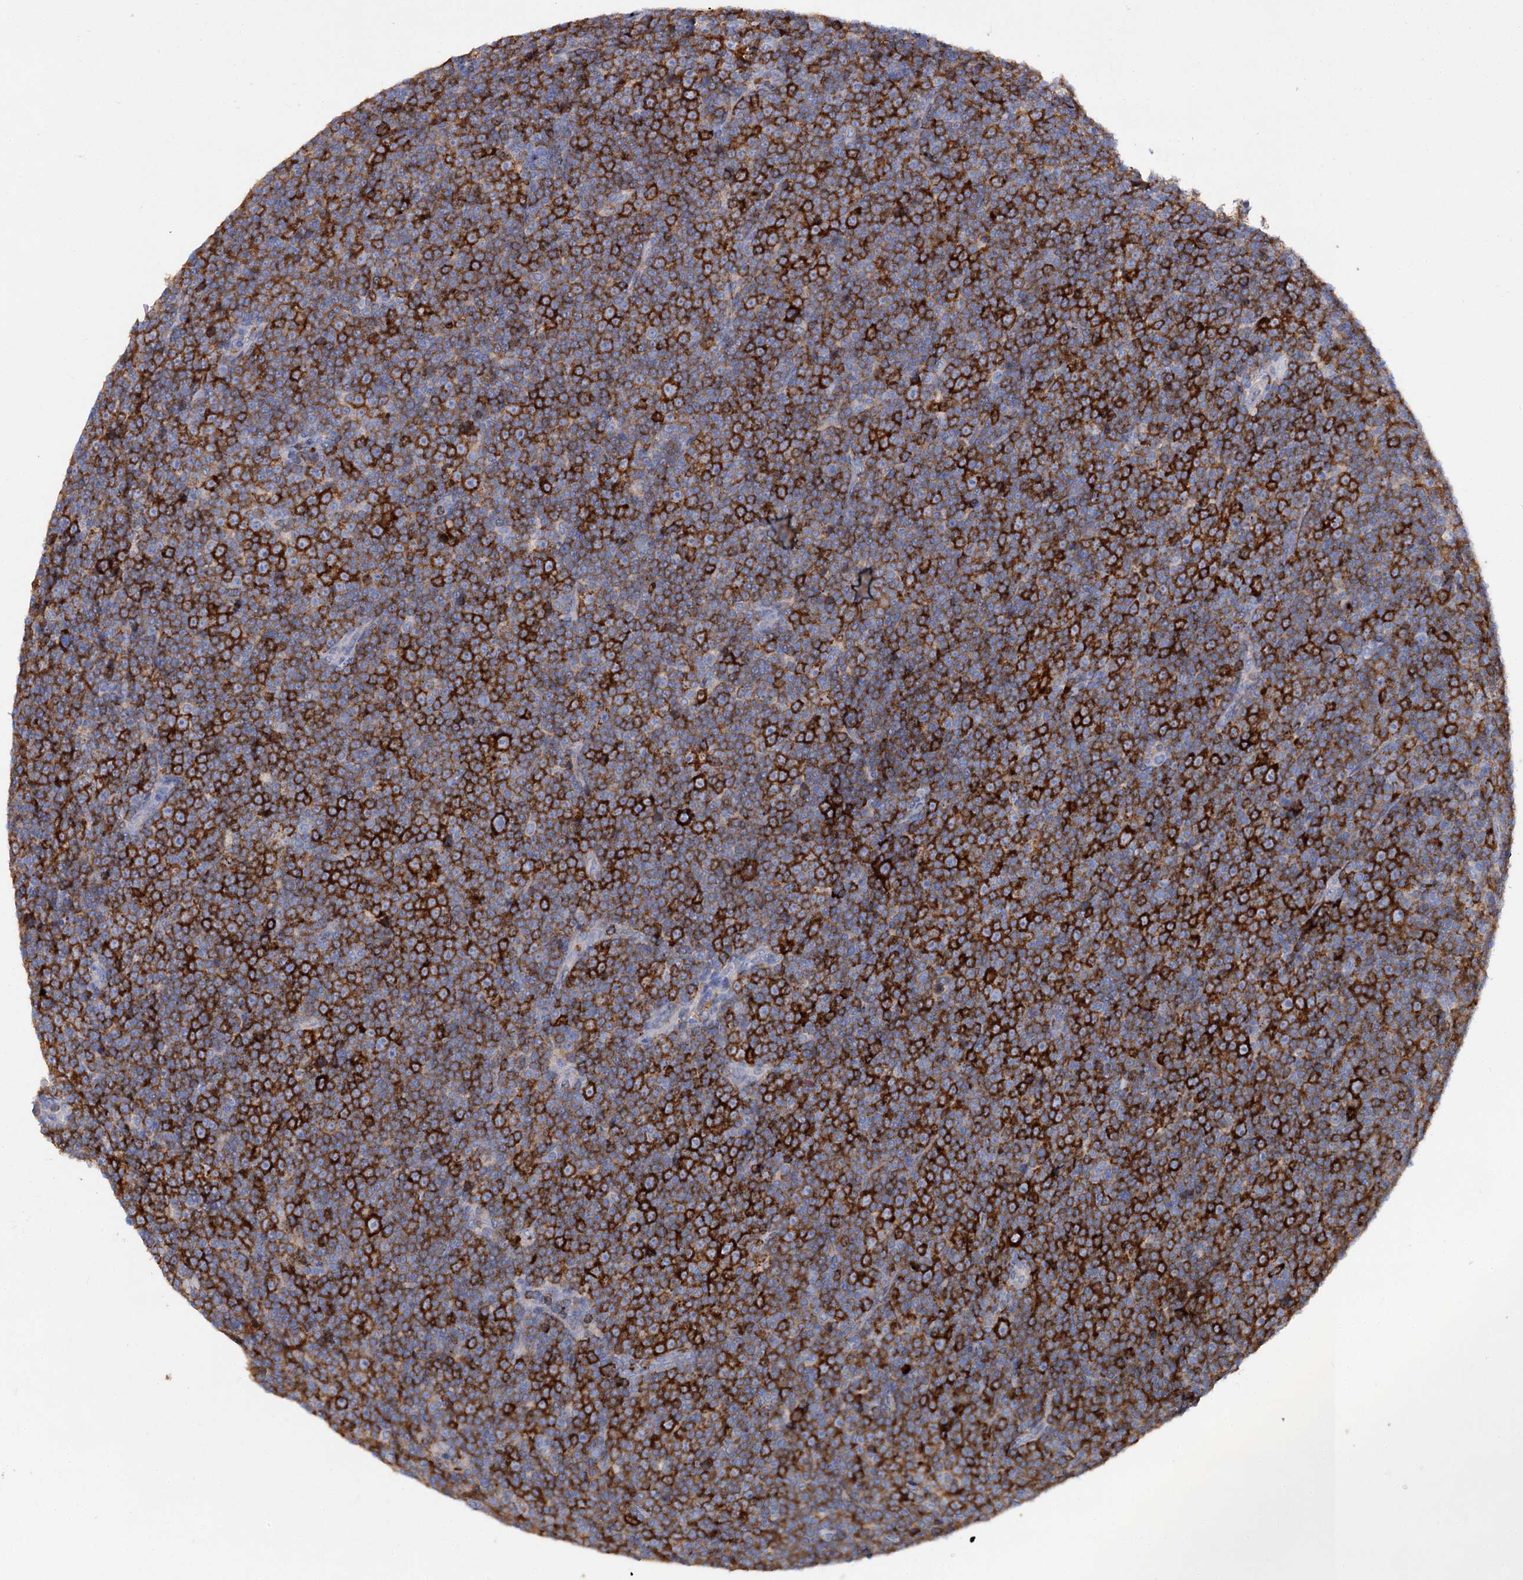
{"staining": {"intensity": "strong", "quantity": ">75%", "location": "cytoplasmic/membranous"}, "tissue": "lymphoma", "cell_type": "Tumor cells", "image_type": "cancer", "snomed": [{"axis": "morphology", "description": "Malignant lymphoma, non-Hodgkin's type, Low grade"}, {"axis": "topography", "description": "Lymph node"}], "caption": "This histopathology image shows immunohistochemistry (IHC) staining of malignant lymphoma, non-Hodgkin's type (low-grade), with high strong cytoplasmic/membranous positivity in approximately >75% of tumor cells.", "gene": "HVCN1", "patient": {"sex": "female", "age": 67}}